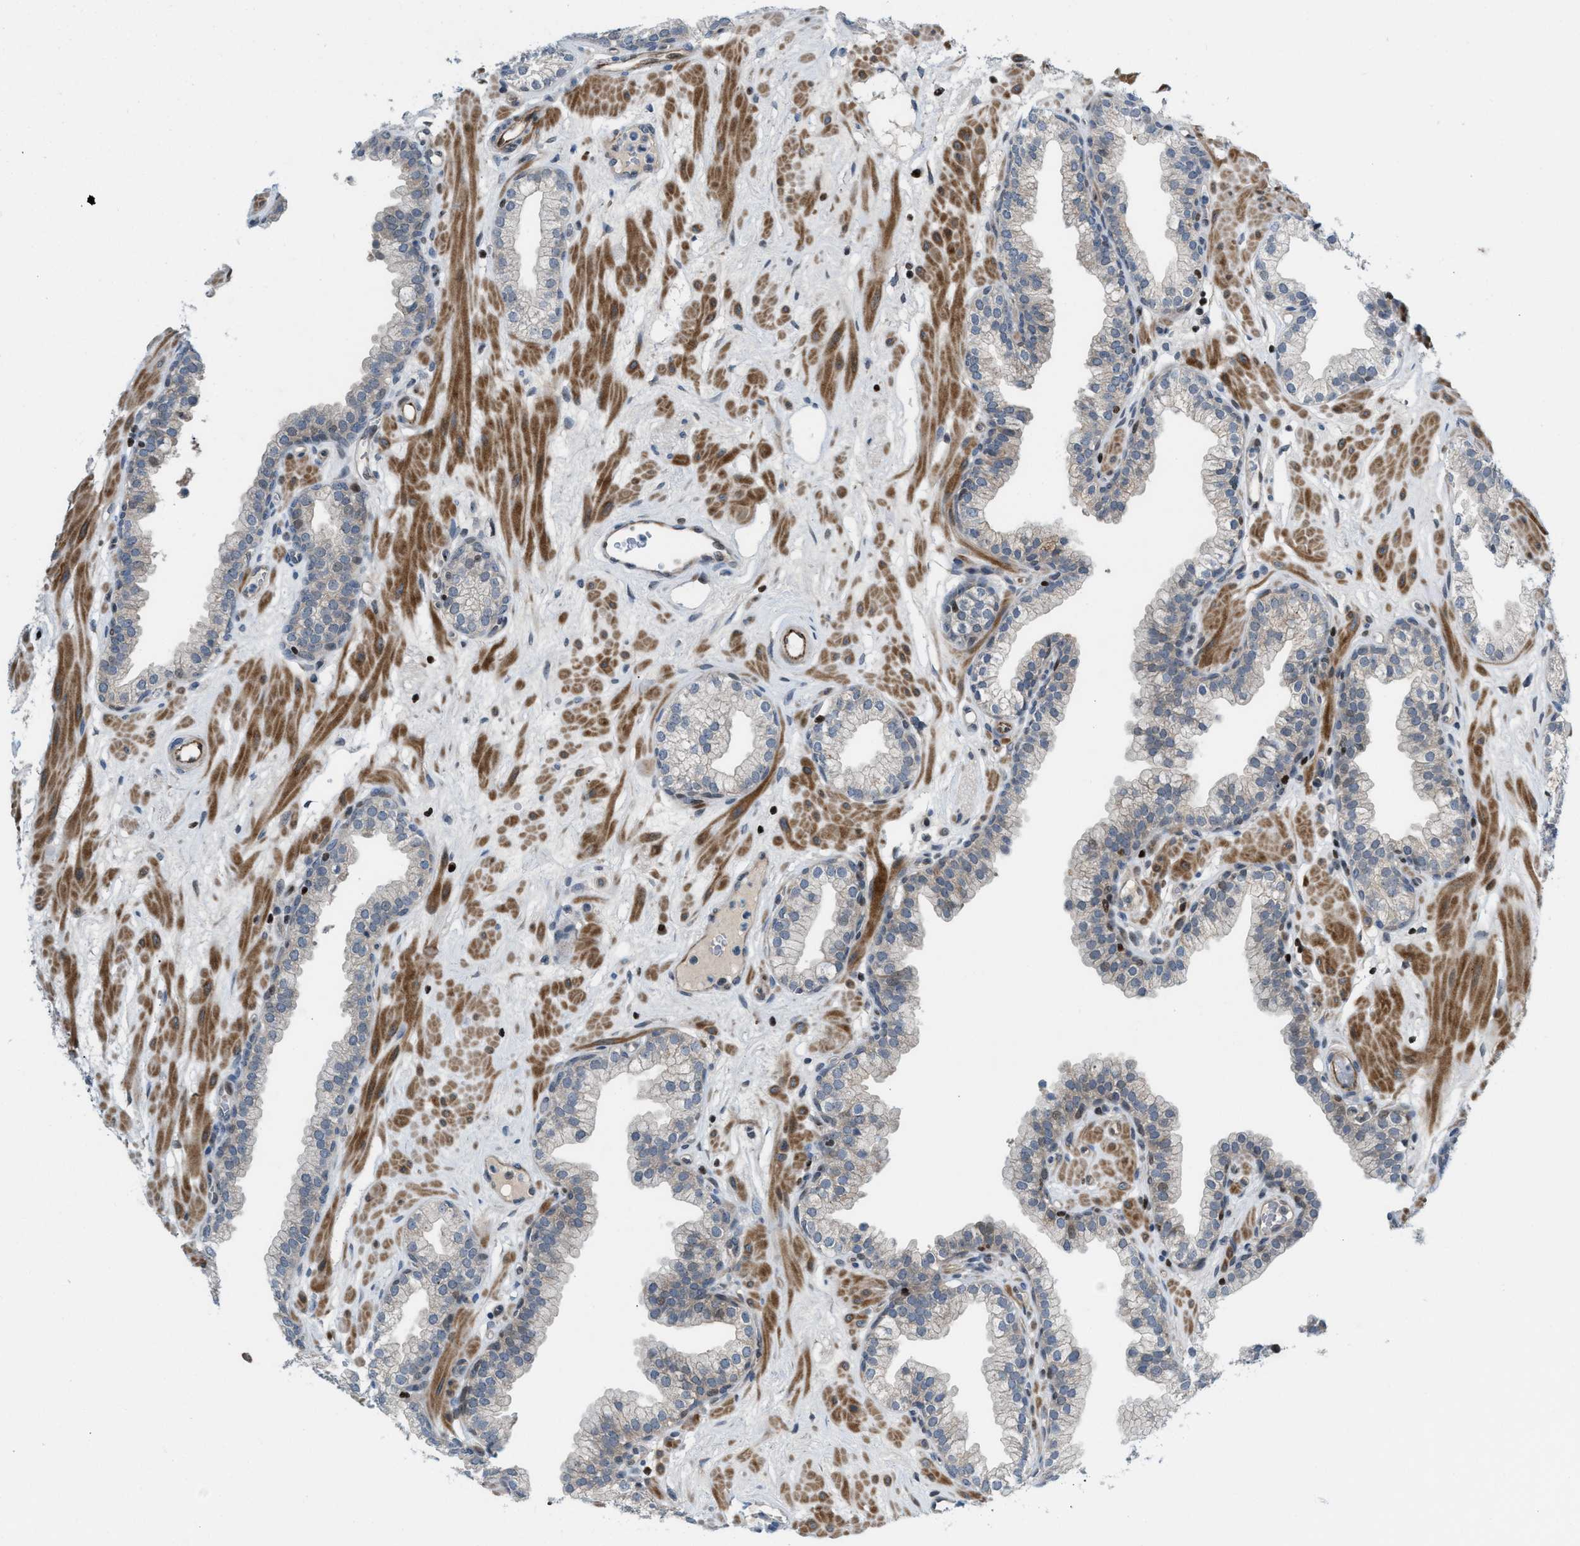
{"staining": {"intensity": "weak", "quantity": "<25%", "location": "nuclear"}, "tissue": "prostate", "cell_type": "Glandular cells", "image_type": "normal", "snomed": [{"axis": "morphology", "description": "Normal tissue, NOS"}, {"axis": "morphology", "description": "Urothelial carcinoma, Low grade"}, {"axis": "topography", "description": "Urinary bladder"}, {"axis": "topography", "description": "Prostate"}], "caption": "IHC image of unremarkable prostate: prostate stained with DAB reveals no significant protein positivity in glandular cells. Brightfield microscopy of immunohistochemistry stained with DAB (brown) and hematoxylin (blue), captured at high magnification.", "gene": "ZNF276", "patient": {"sex": "male", "age": 60}}